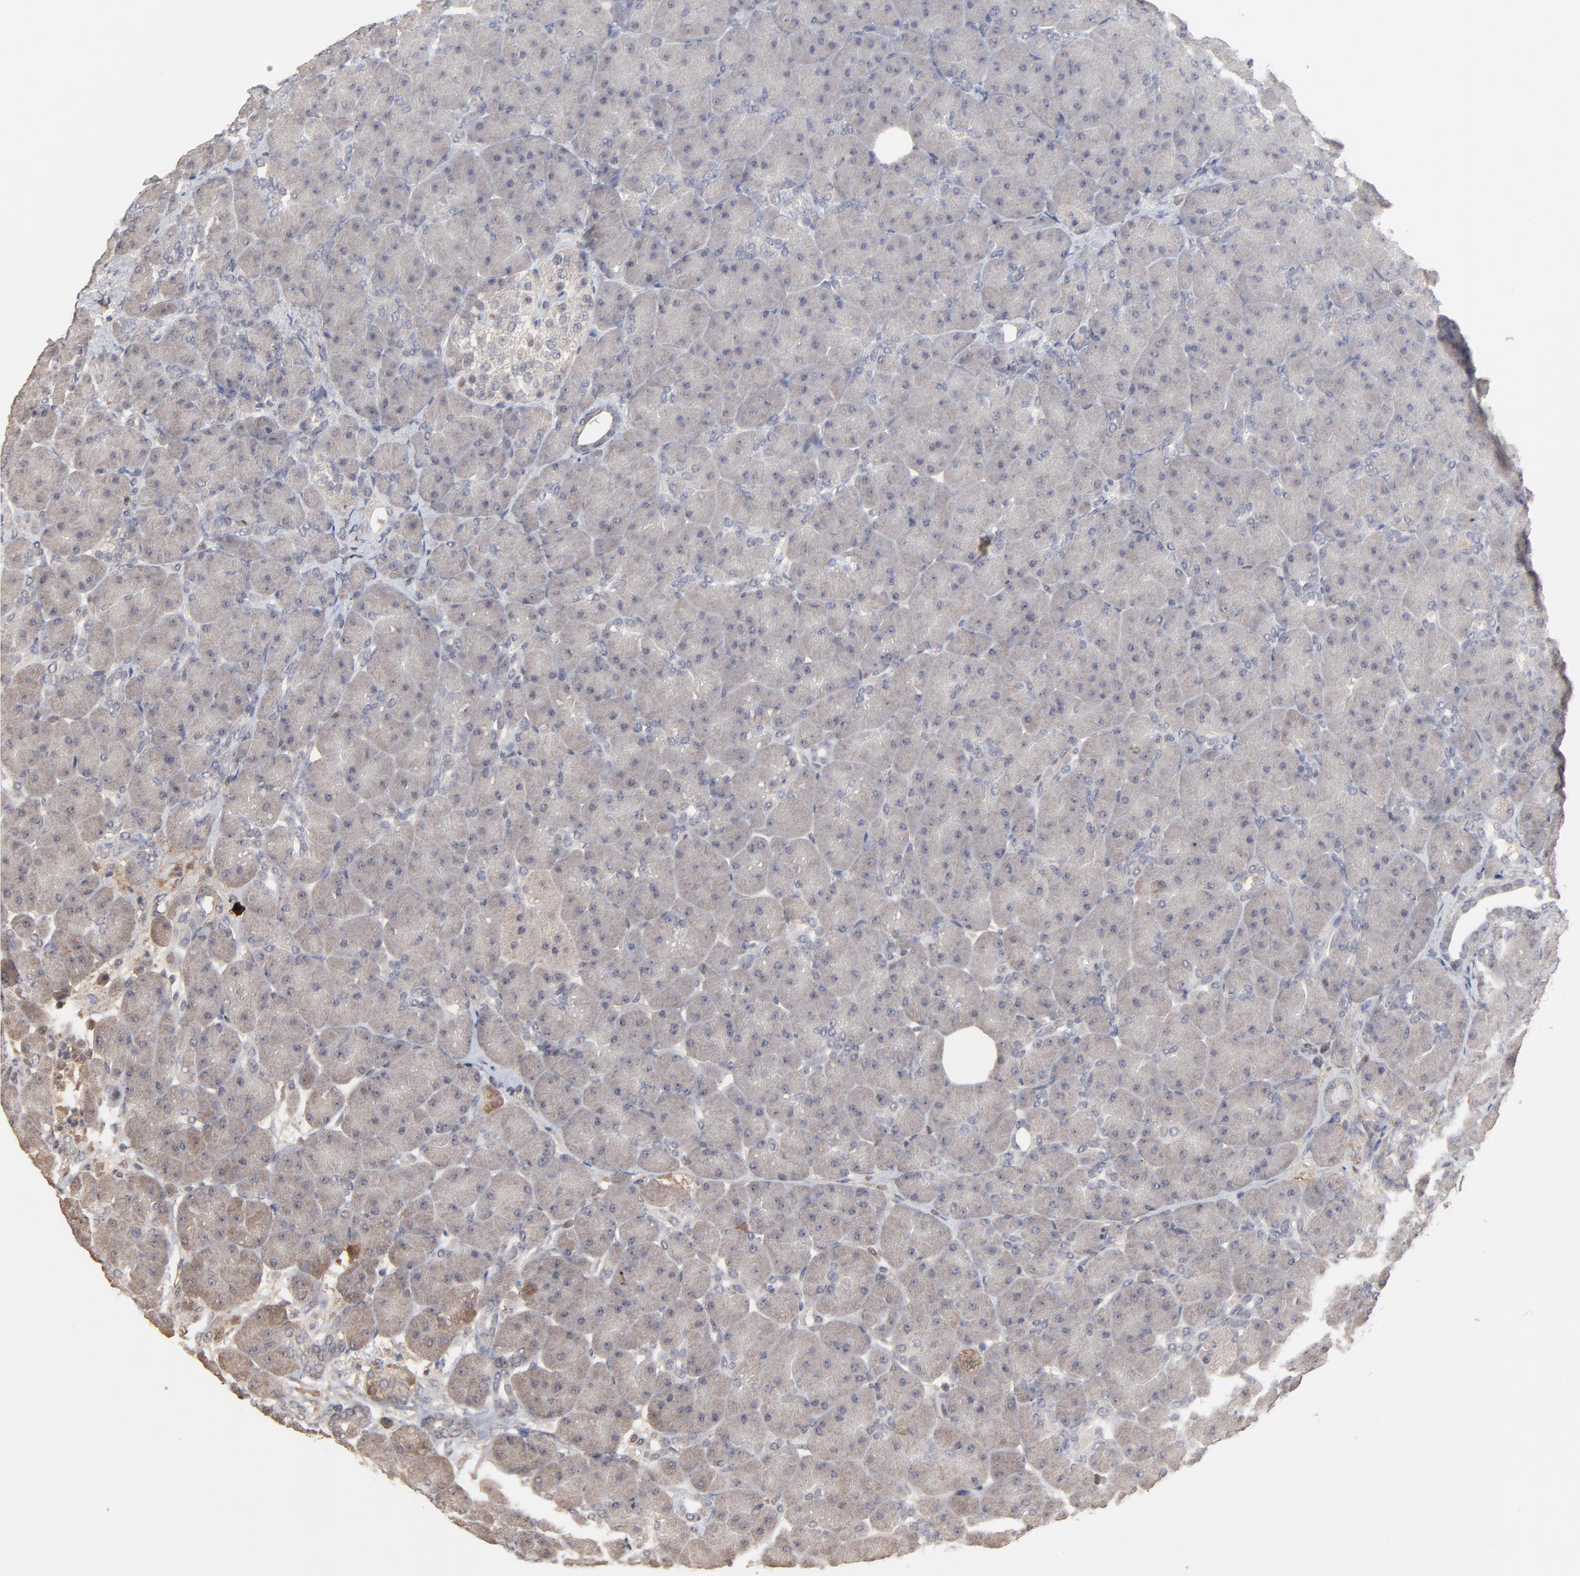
{"staining": {"intensity": "strong", "quantity": "<25%", "location": "cytoplasmic/membranous"}, "tissue": "pancreas", "cell_type": "Exocrine glandular cells", "image_type": "normal", "snomed": [{"axis": "morphology", "description": "Normal tissue, NOS"}, {"axis": "topography", "description": "Pancreas"}], "caption": "High-power microscopy captured an IHC micrograph of unremarkable pancreas, revealing strong cytoplasmic/membranous positivity in approximately <25% of exocrine glandular cells.", "gene": "VPREB3", "patient": {"sex": "male", "age": 66}}